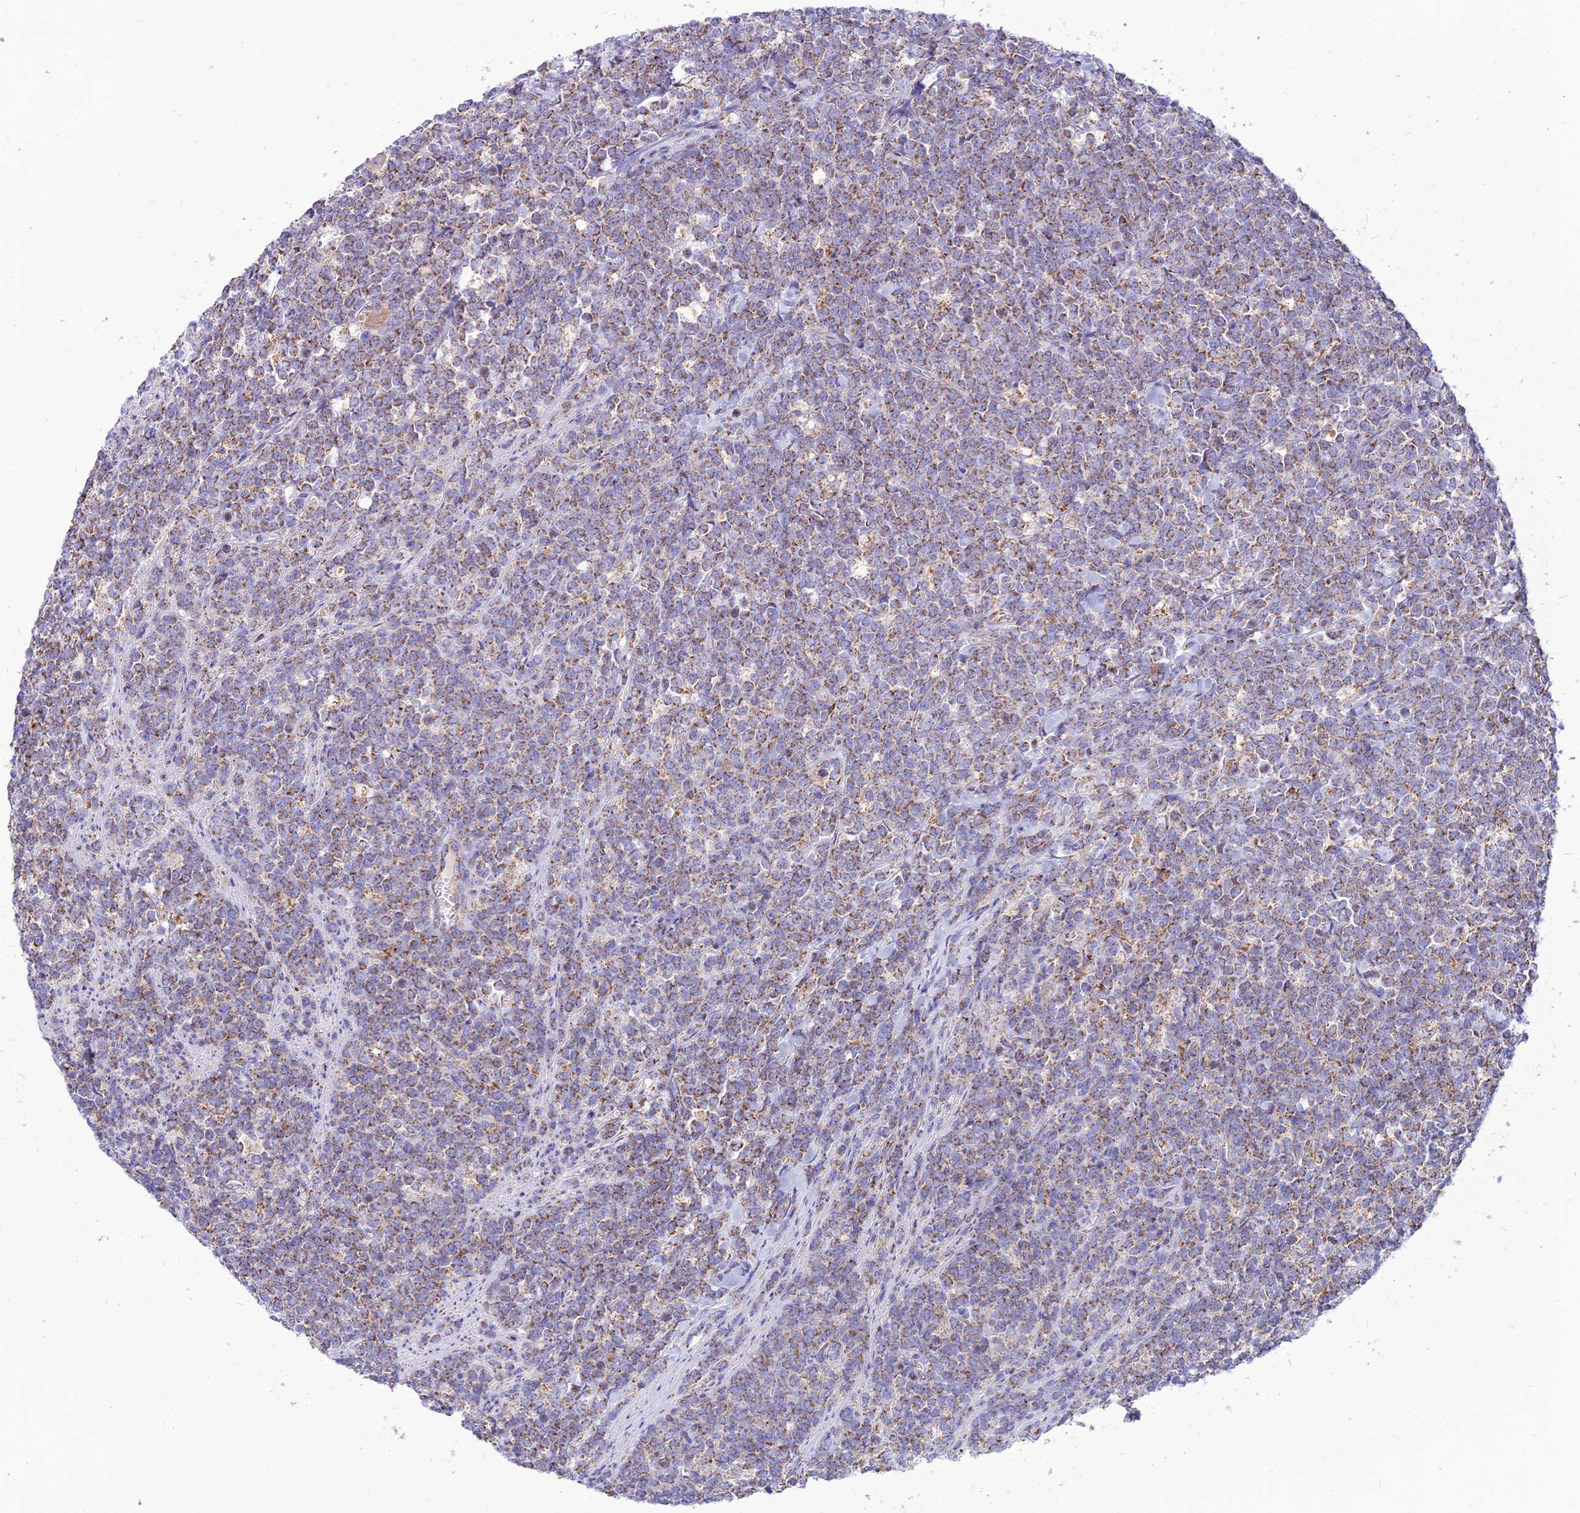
{"staining": {"intensity": "weak", "quantity": ">75%", "location": "cytoplasmic/membranous"}, "tissue": "lymphoma", "cell_type": "Tumor cells", "image_type": "cancer", "snomed": [{"axis": "morphology", "description": "Malignant lymphoma, non-Hodgkin's type, High grade"}, {"axis": "topography", "description": "Small intestine"}], "caption": "Human lymphoma stained with a brown dye demonstrates weak cytoplasmic/membranous positive expression in approximately >75% of tumor cells.", "gene": "ECI1", "patient": {"sex": "male", "age": 8}}